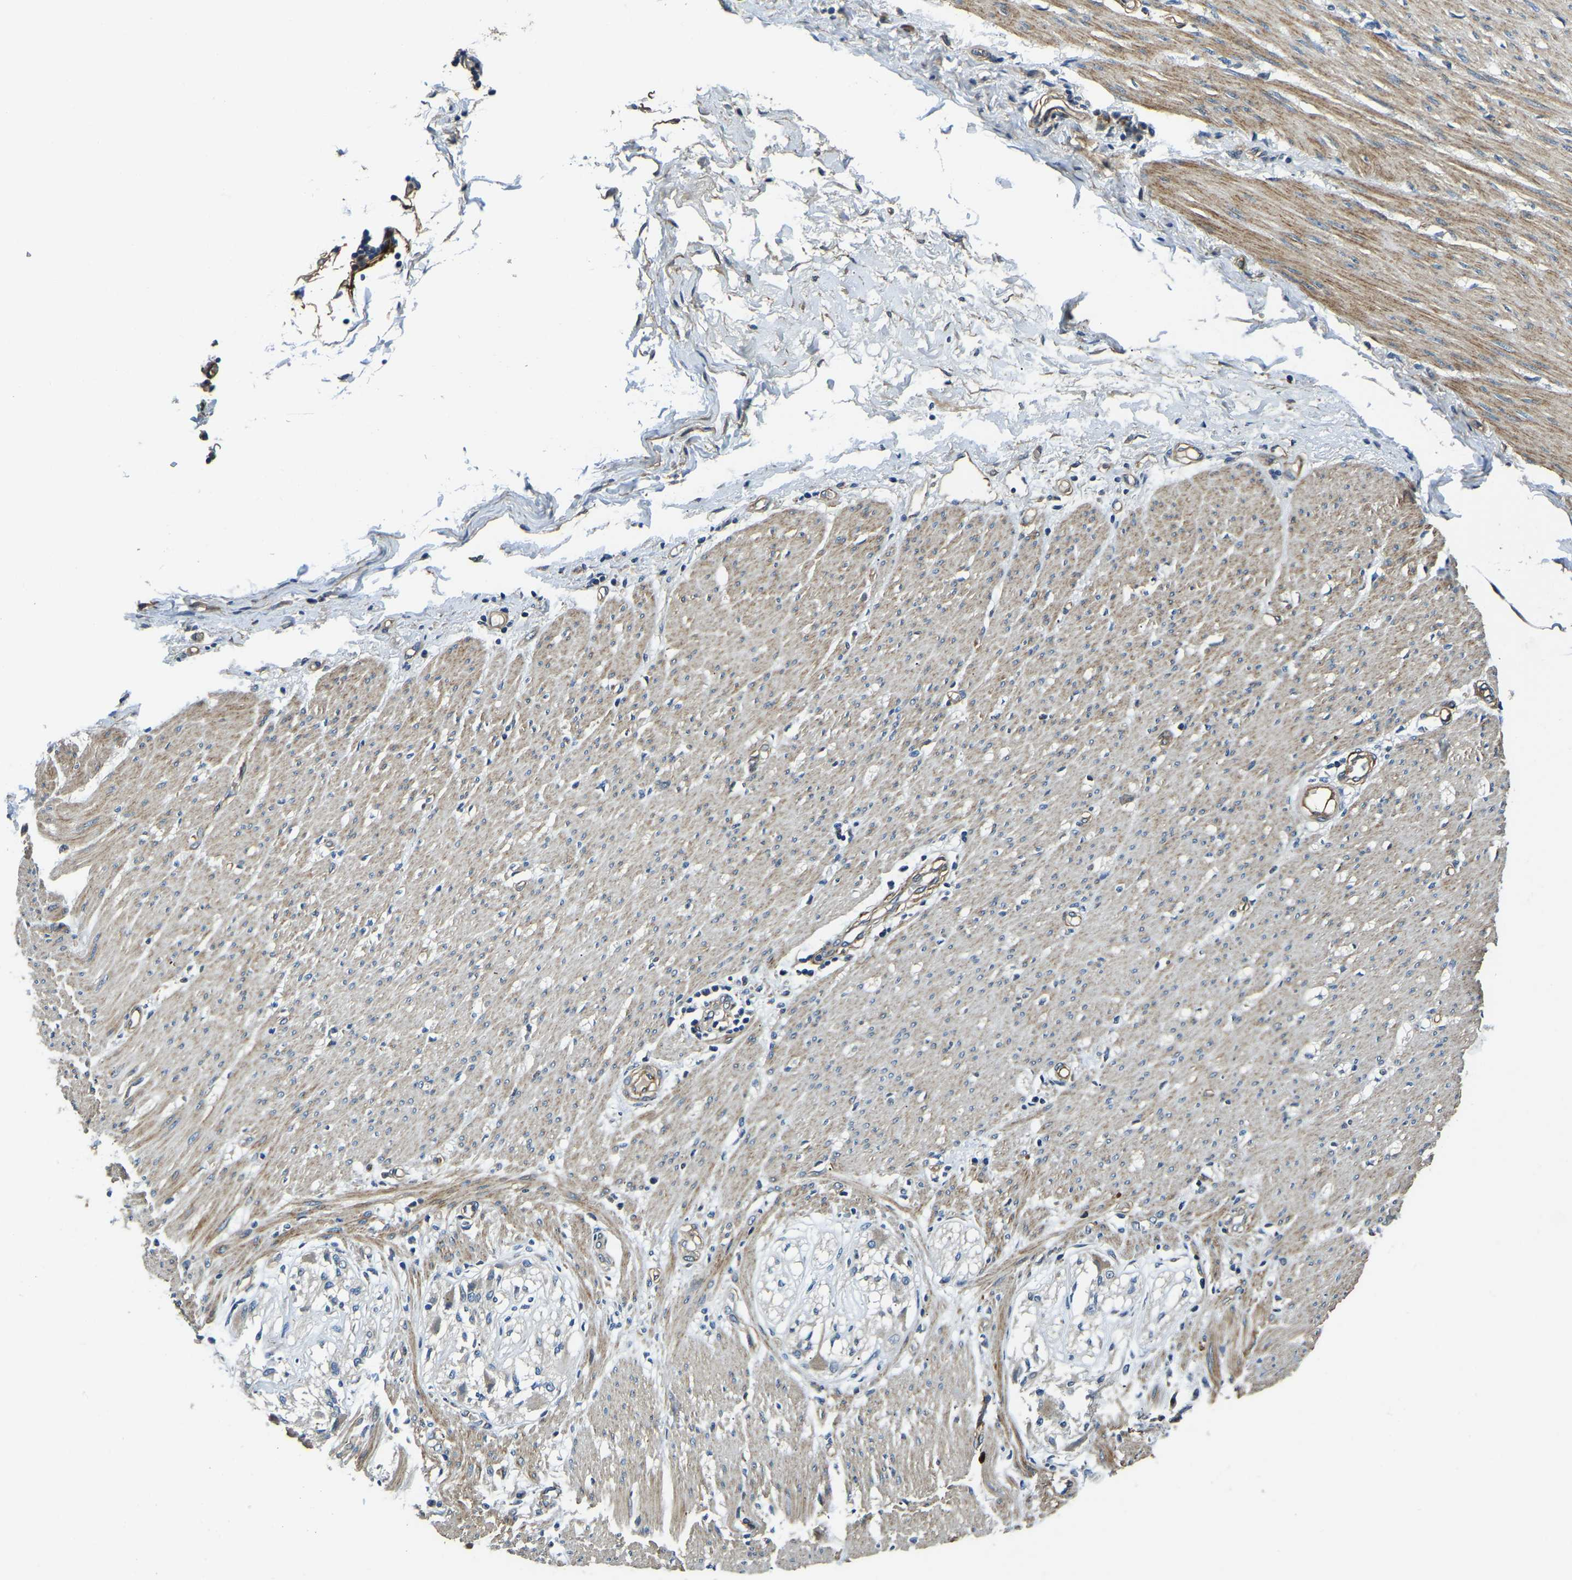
{"staining": {"intensity": "moderate", "quantity": ">75%", "location": "cytoplasmic/membranous"}, "tissue": "adipose tissue", "cell_type": "Adipocytes", "image_type": "normal", "snomed": [{"axis": "morphology", "description": "Normal tissue, NOS"}, {"axis": "morphology", "description": "Adenocarcinoma, NOS"}, {"axis": "topography", "description": "Colon"}, {"axis": "topography", "description": "Peripheral nerve tissue"}], "caption": "Immunohistochemistry (DAB (3,3'-diaminobenzidine)) staining of normal adipose tissue demonstrates moderate cytoplasmic/membranous protein expression in about >75% of adipocytes.", "gene": "RNF39", "patient": {"sex": "male", "age": 14}}